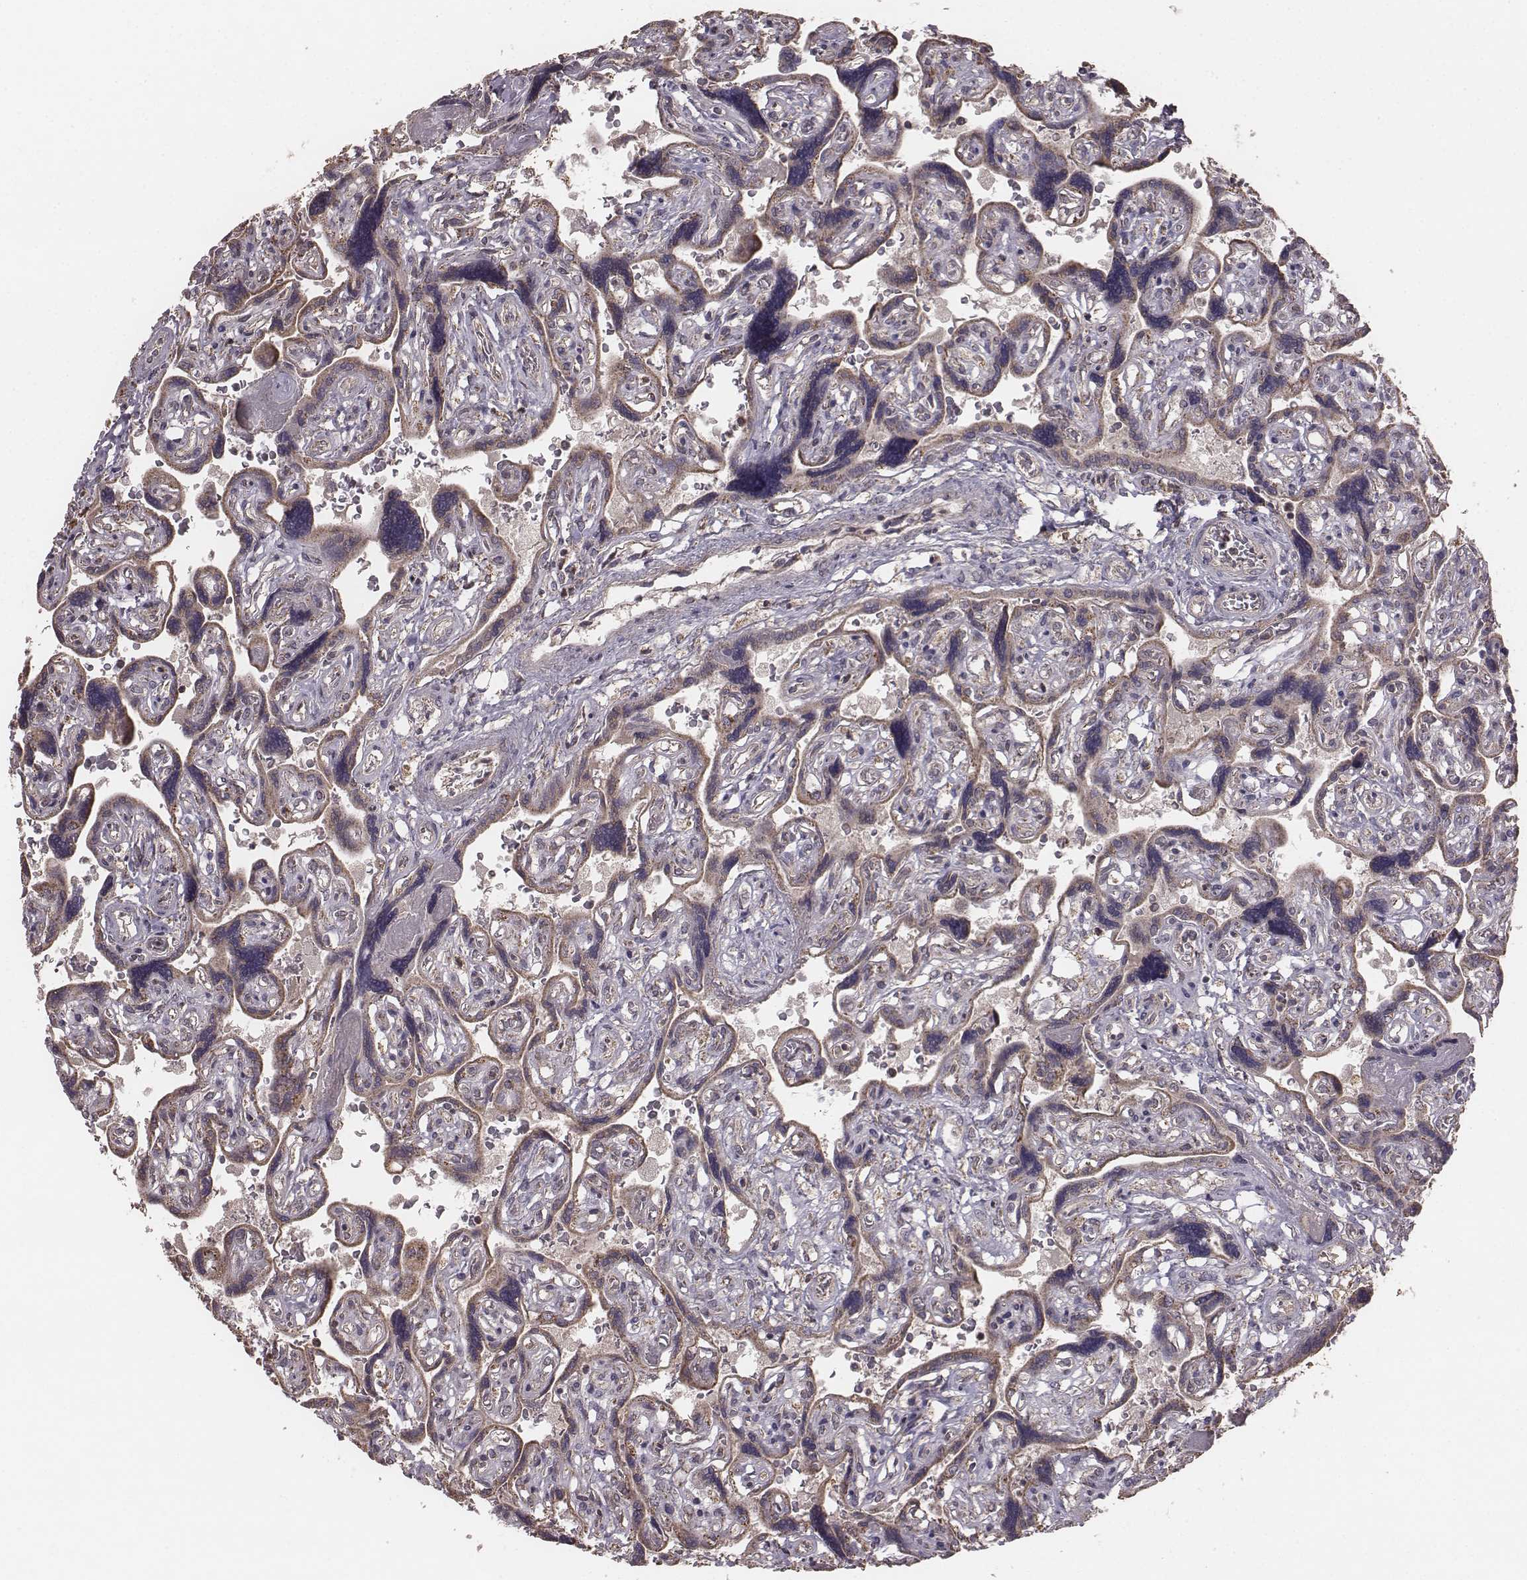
{"staining": {"intensity": "weak", "quantity": ">75%", "location": "cytoplasmic/membranous"}, "tissue": "placenta", "cell_type": "Decidual cells", "image_type": "normal", "snomed": [{"axis": "morphology", "description": "Normal tissue, NOS"}, {"axis": "topography", "description": "Placenta"}], "caption": "Immunohistochemical staining of unremarkable human placenta exhibits low levels of weak cytoplasmic/membranous expression in approximately >75% of decidual cells. (IHC, brightfield microscopy, high magnification).", "gene": "PDCD2L", "patient": {"sex": "female", "age": 32}}